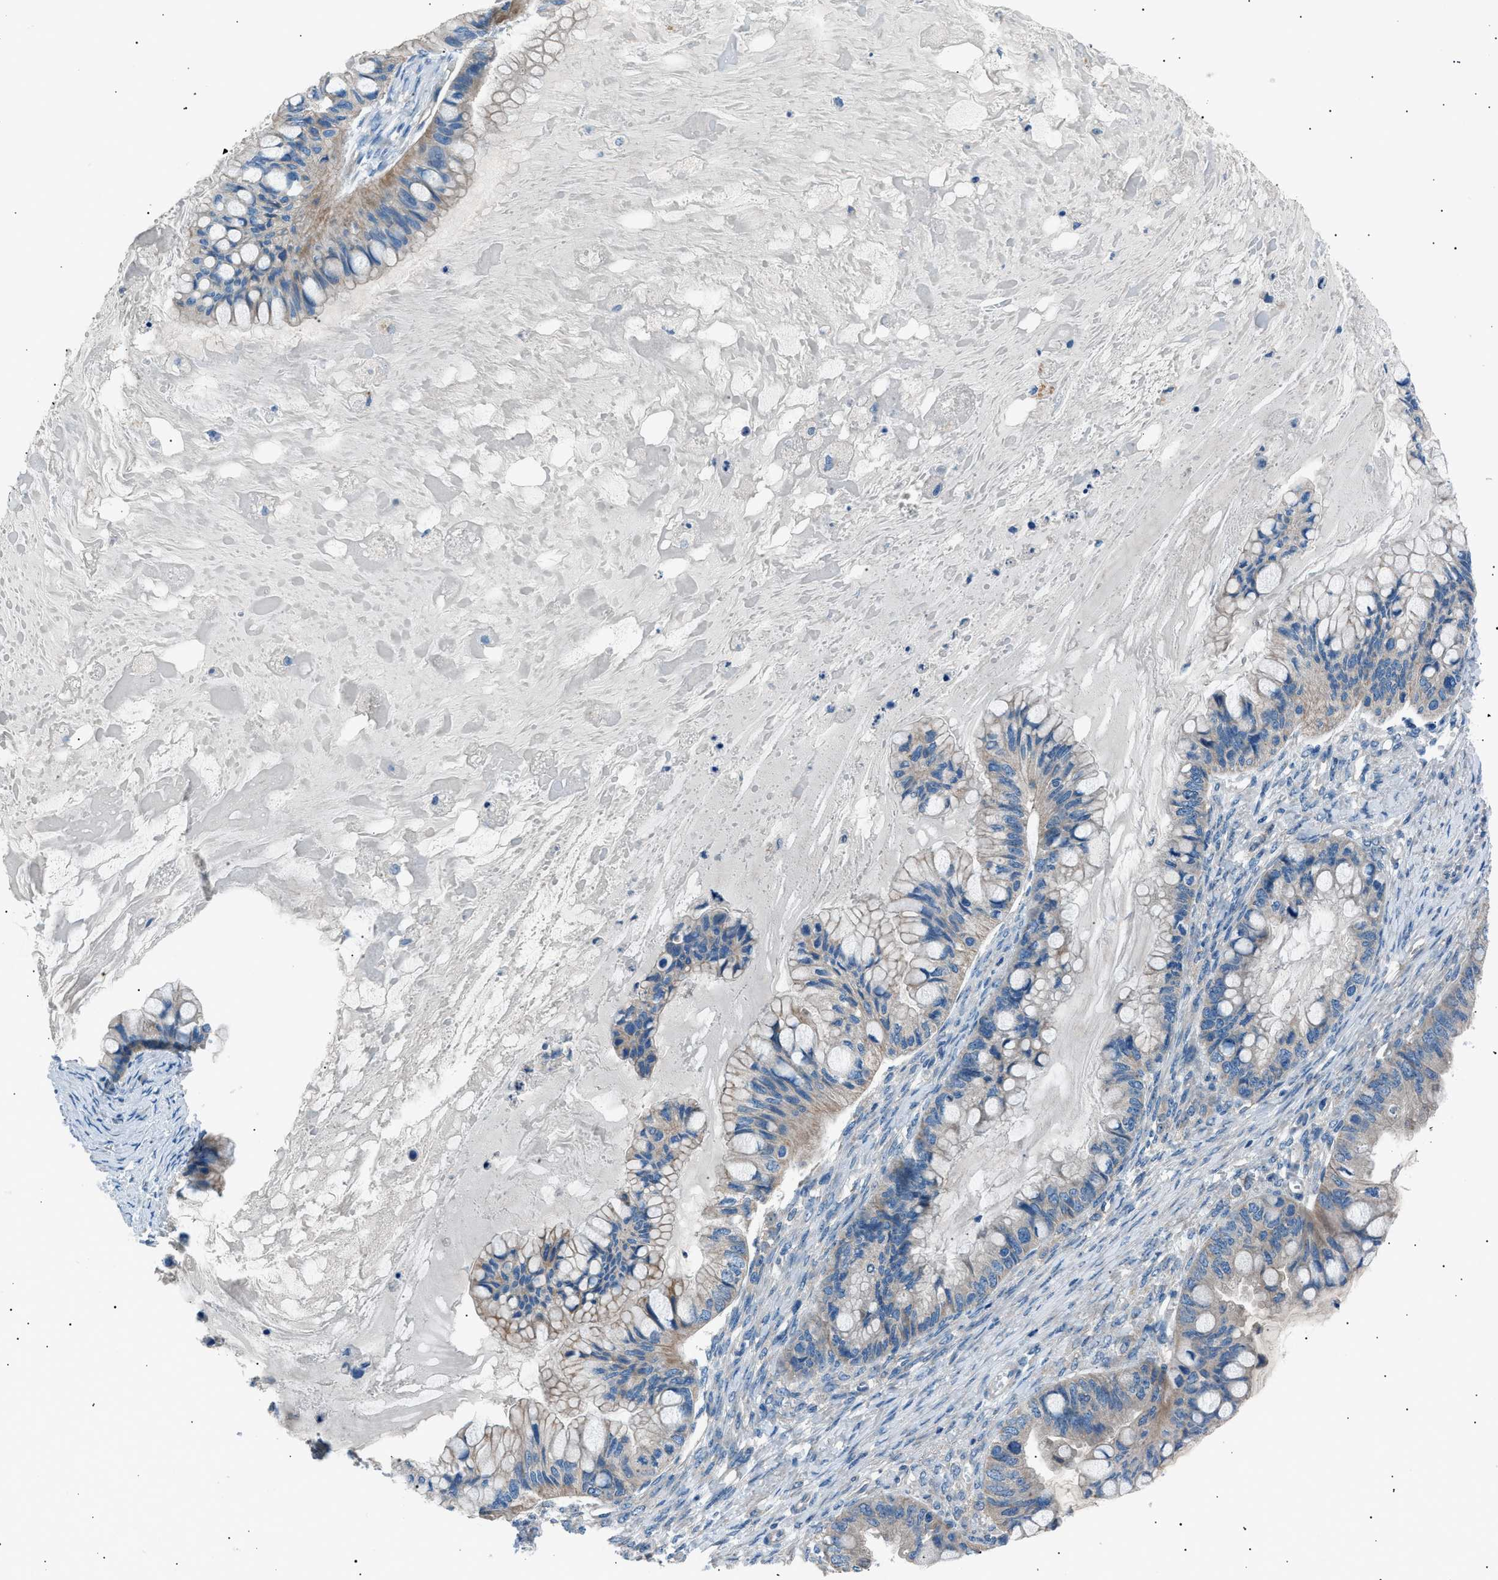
{"staining": {"intensity": "weak", "quantity": "25%-75%", "location": "cytoplasmic/membranous"}, "tissue": "ovarian cancer", "cell_type": "Tumor cells", "image_type": "cancer", "snomed": [{"axis": "morphology", "description": "Cystadenocarcinoma, mucinous, NOS"}, {"axis": "topography", "description": "Ovary"}], "caption": "IHC image of human ovarian cancer (mucinous cystadenocarcinoma) stained for a protein (brown), which reveals low levels of weak cytoplasmic/membranous expression in approximately 25%-75% of tumor cells.", "gene": "LRRC37B", "patient": {"sex": "female", "age": 80}}